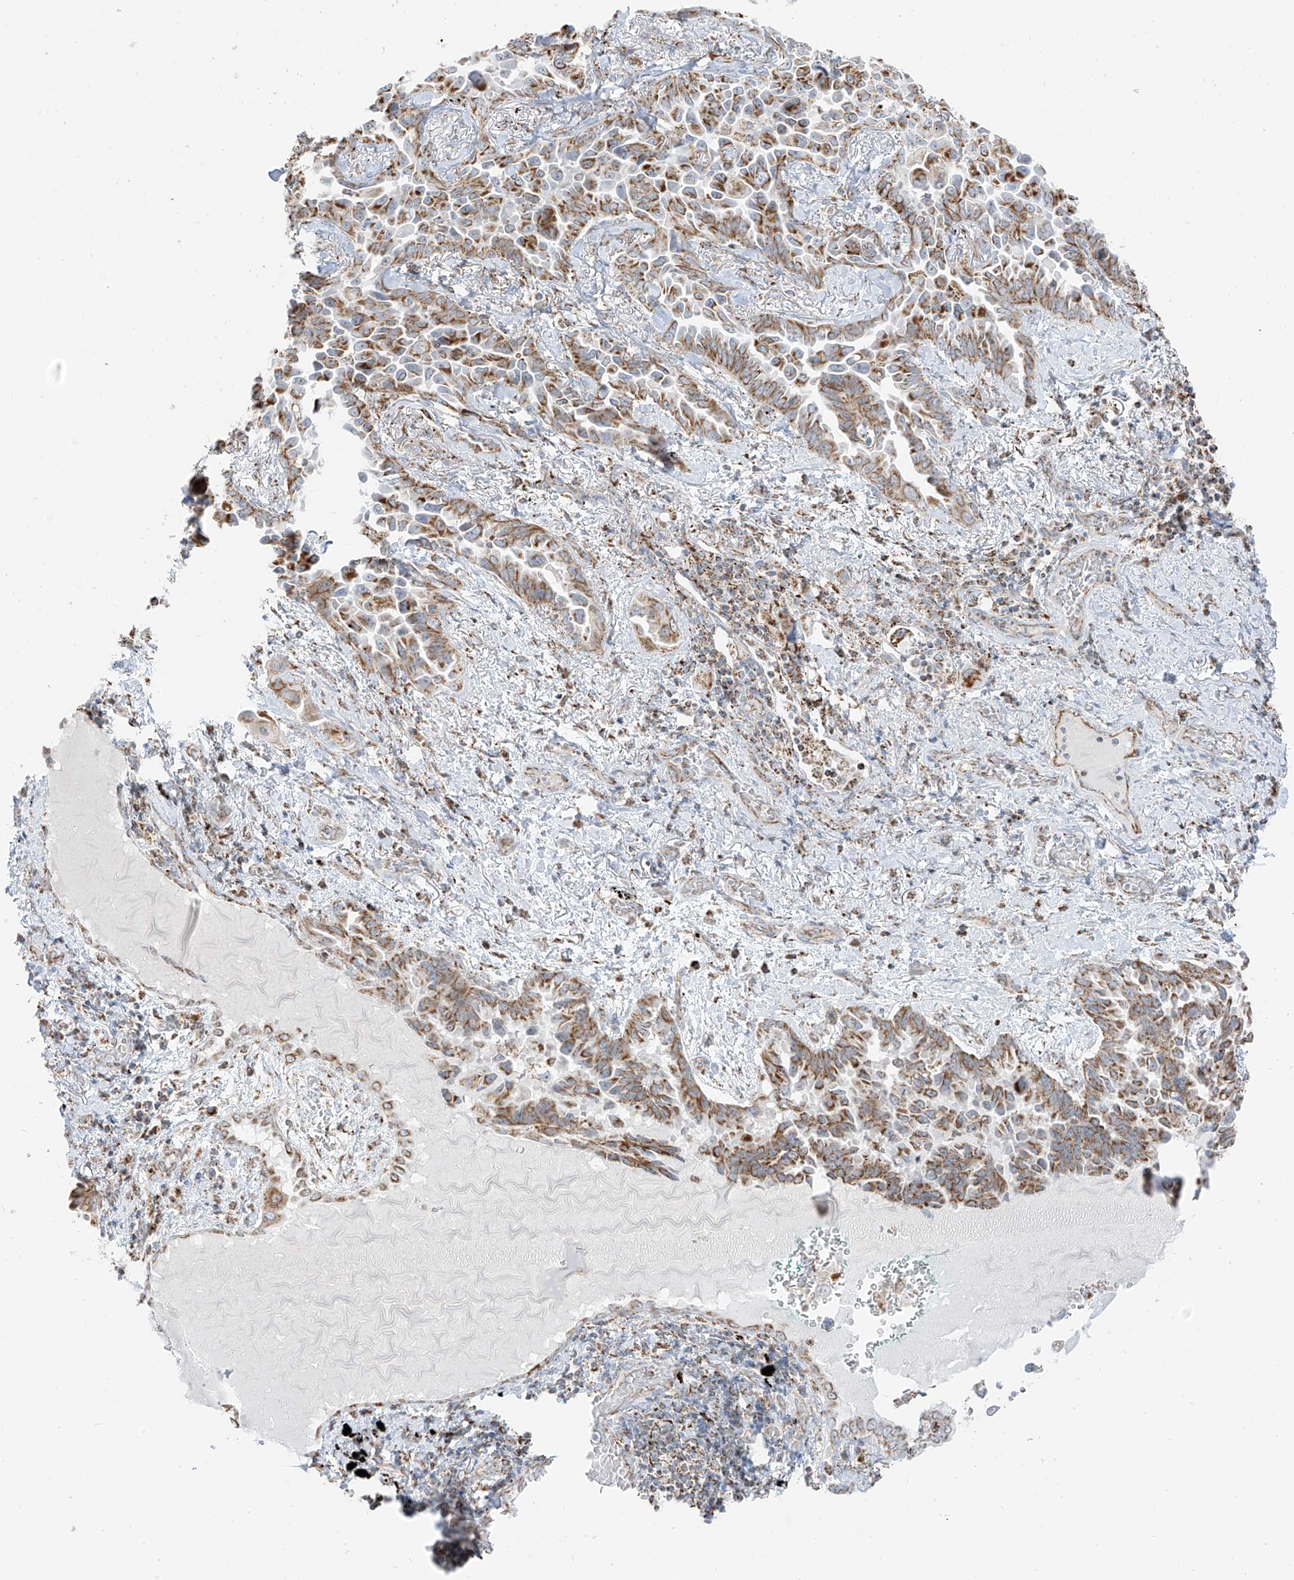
{"staining": {"intensity": "moderate", "quantity": "25%-75%", "location": "cytoplasmic/membranous"}, "tissue": "lung cancer", "cell_type": "Tumor cells", "image_type": "cancer", "snomed": [{"axis": "morphology", "description": "Adenocarcinoma, NOS"}, {"axis": "topography", "description": "Lung"}], "caption": "High-magnification brightfield microscopy of lung cancer stained with DAB (3,3'-diaminobenzidine) (brown) and counterstained with hematoxylin (blue). tumor cells exhibit moderate cytoplasmic/membranous positivity is appreciated in approximately25%-75% of cells. (DAB IHC with brightfield microscopy, high magnification).", "gene": "ETHE1", "patient": {"sex": "female", "age": 67}}